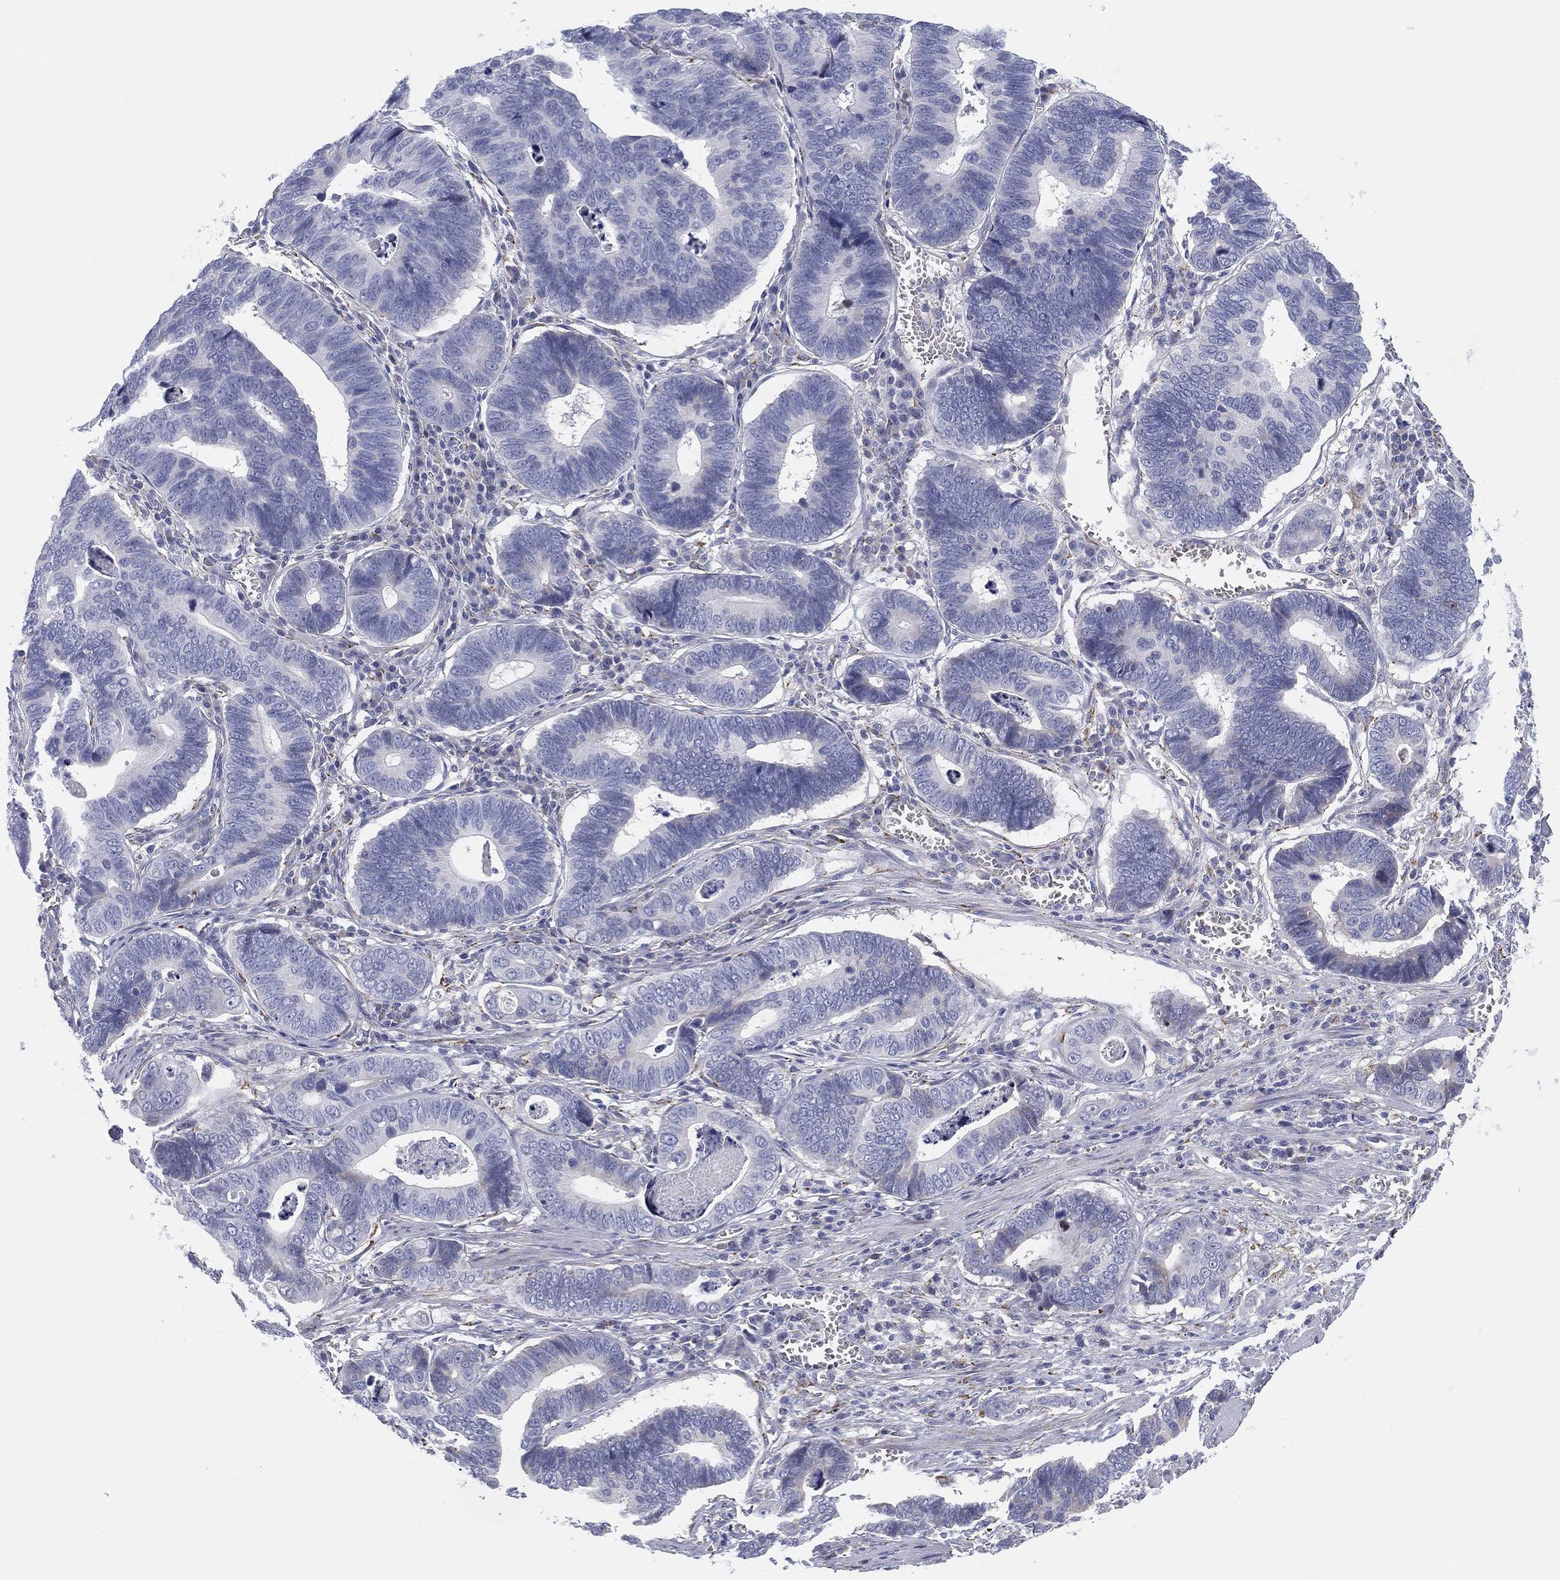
{"staining": {"intensity": "negative", "quantity": "none", "location": "none"}, "tissue": "stomach cancer", "cell_type": "Tumor cells", "image_type": "cancer", "snomed": [{"axis": "morphology", "description": "Adenocarcinoma, NOS"}, {"axis": "topography", "description": "Stomach"}], "caption": "DAB (3,3'-diaminobenzidine) immunohistochemical staining of adenocarcinoma (stomach) demonstrates no significant staining in tumor cells. The staining was performed using DAB to visualize the protein expression in brown, while the nuclei were stained in blue with hematoxylin (Magnification: 20x).", "gene": "MLF1", "patient": {"sex": "male", "age": 84}}